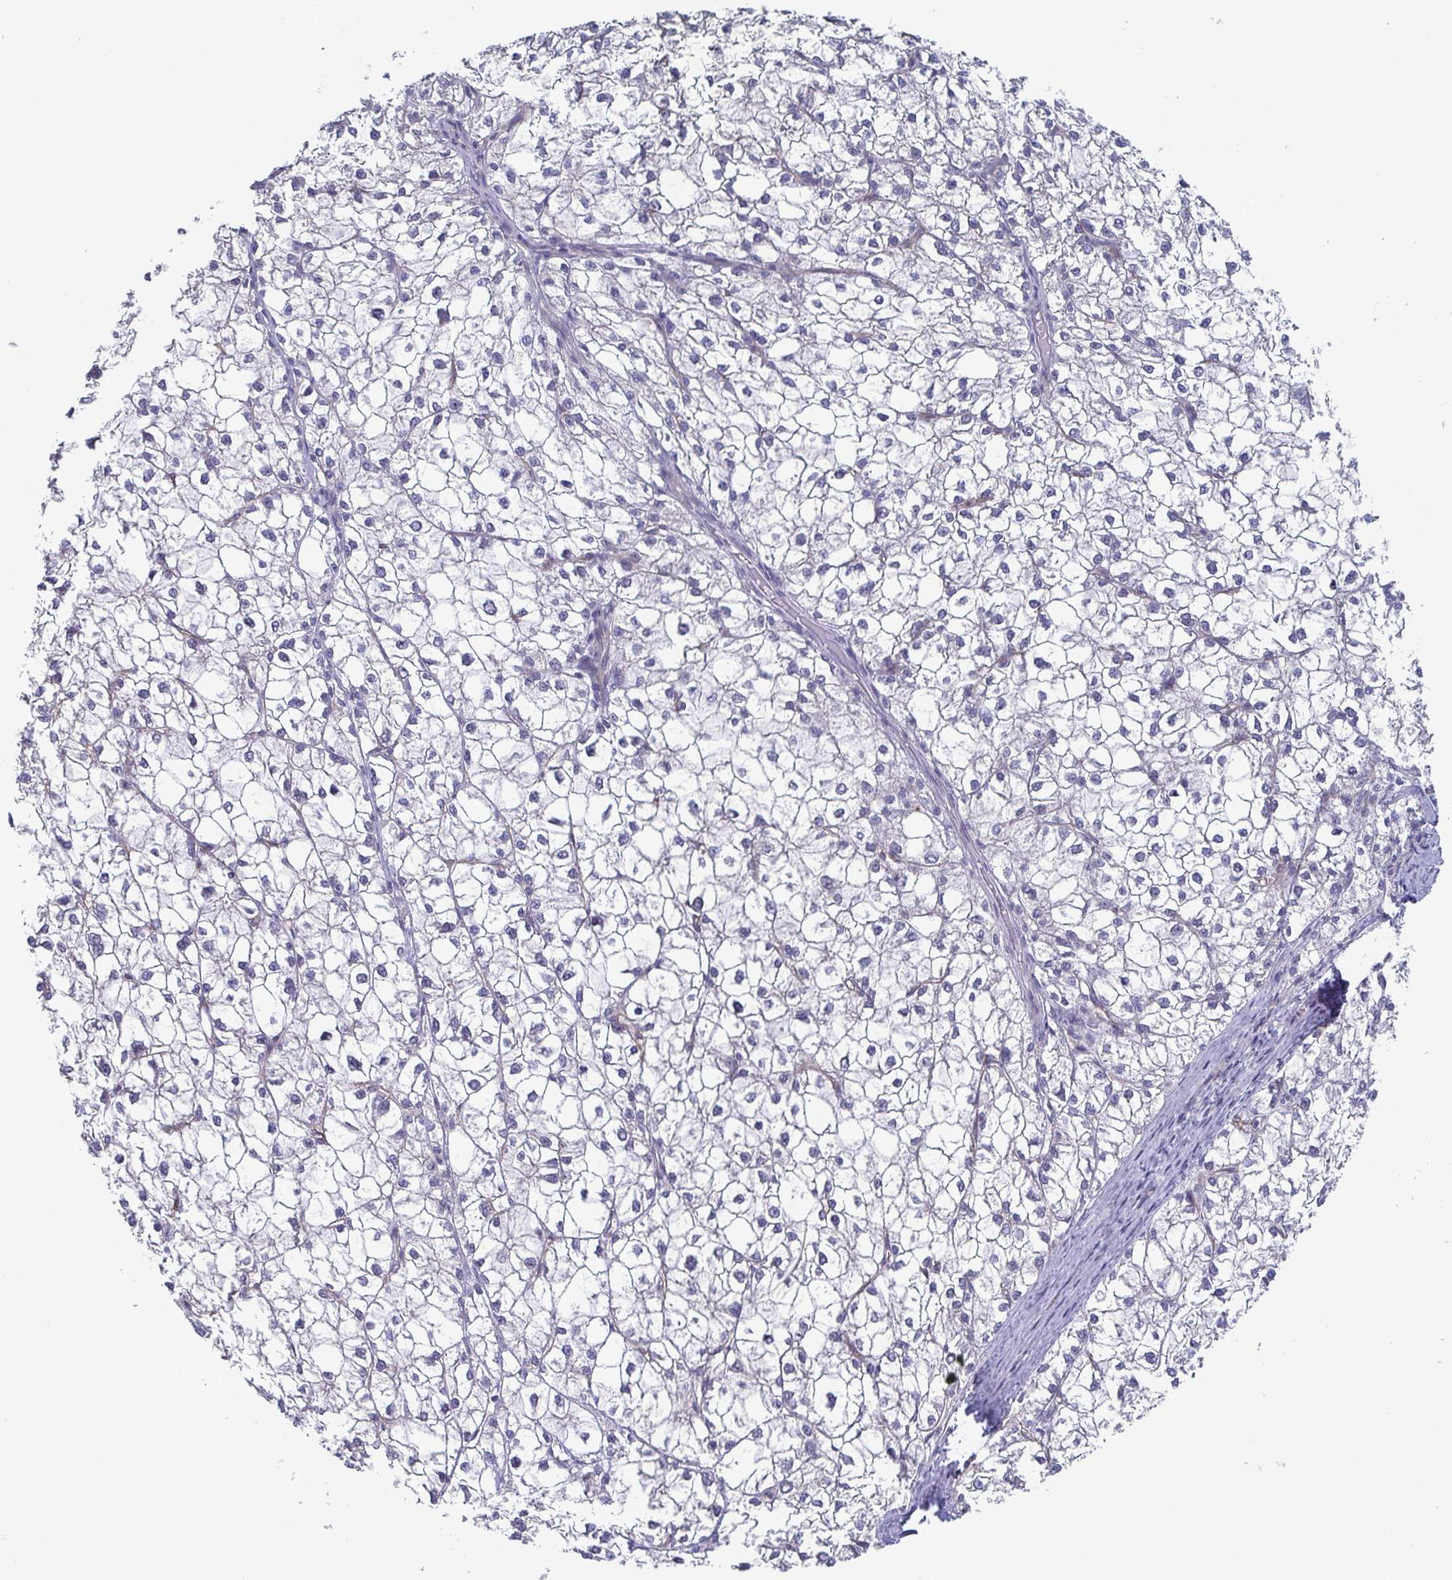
{"staining": {"intensity": "negative", "quantity": "none", "location": "none"}, "tissue": "liver cancer", "cell_type": "Tumor cells", "image_type": "cancer", "snomed": [{"axis": "morphology", "description": "Carcinoma, Hepatocellular, NOS"}, {"axis": "topography", "description": "Liver"}], "caption": "A photomicrograph of human hepatocellular carcinoma (liver) is negative for staining in tumor cells. (DAB (3,3'-diaminobenzidine) immunohistochemistry visualized using brightfield microscopy, high magnification).", "gene": "ST14", "patient": {"sex": "female", "age": 43}}